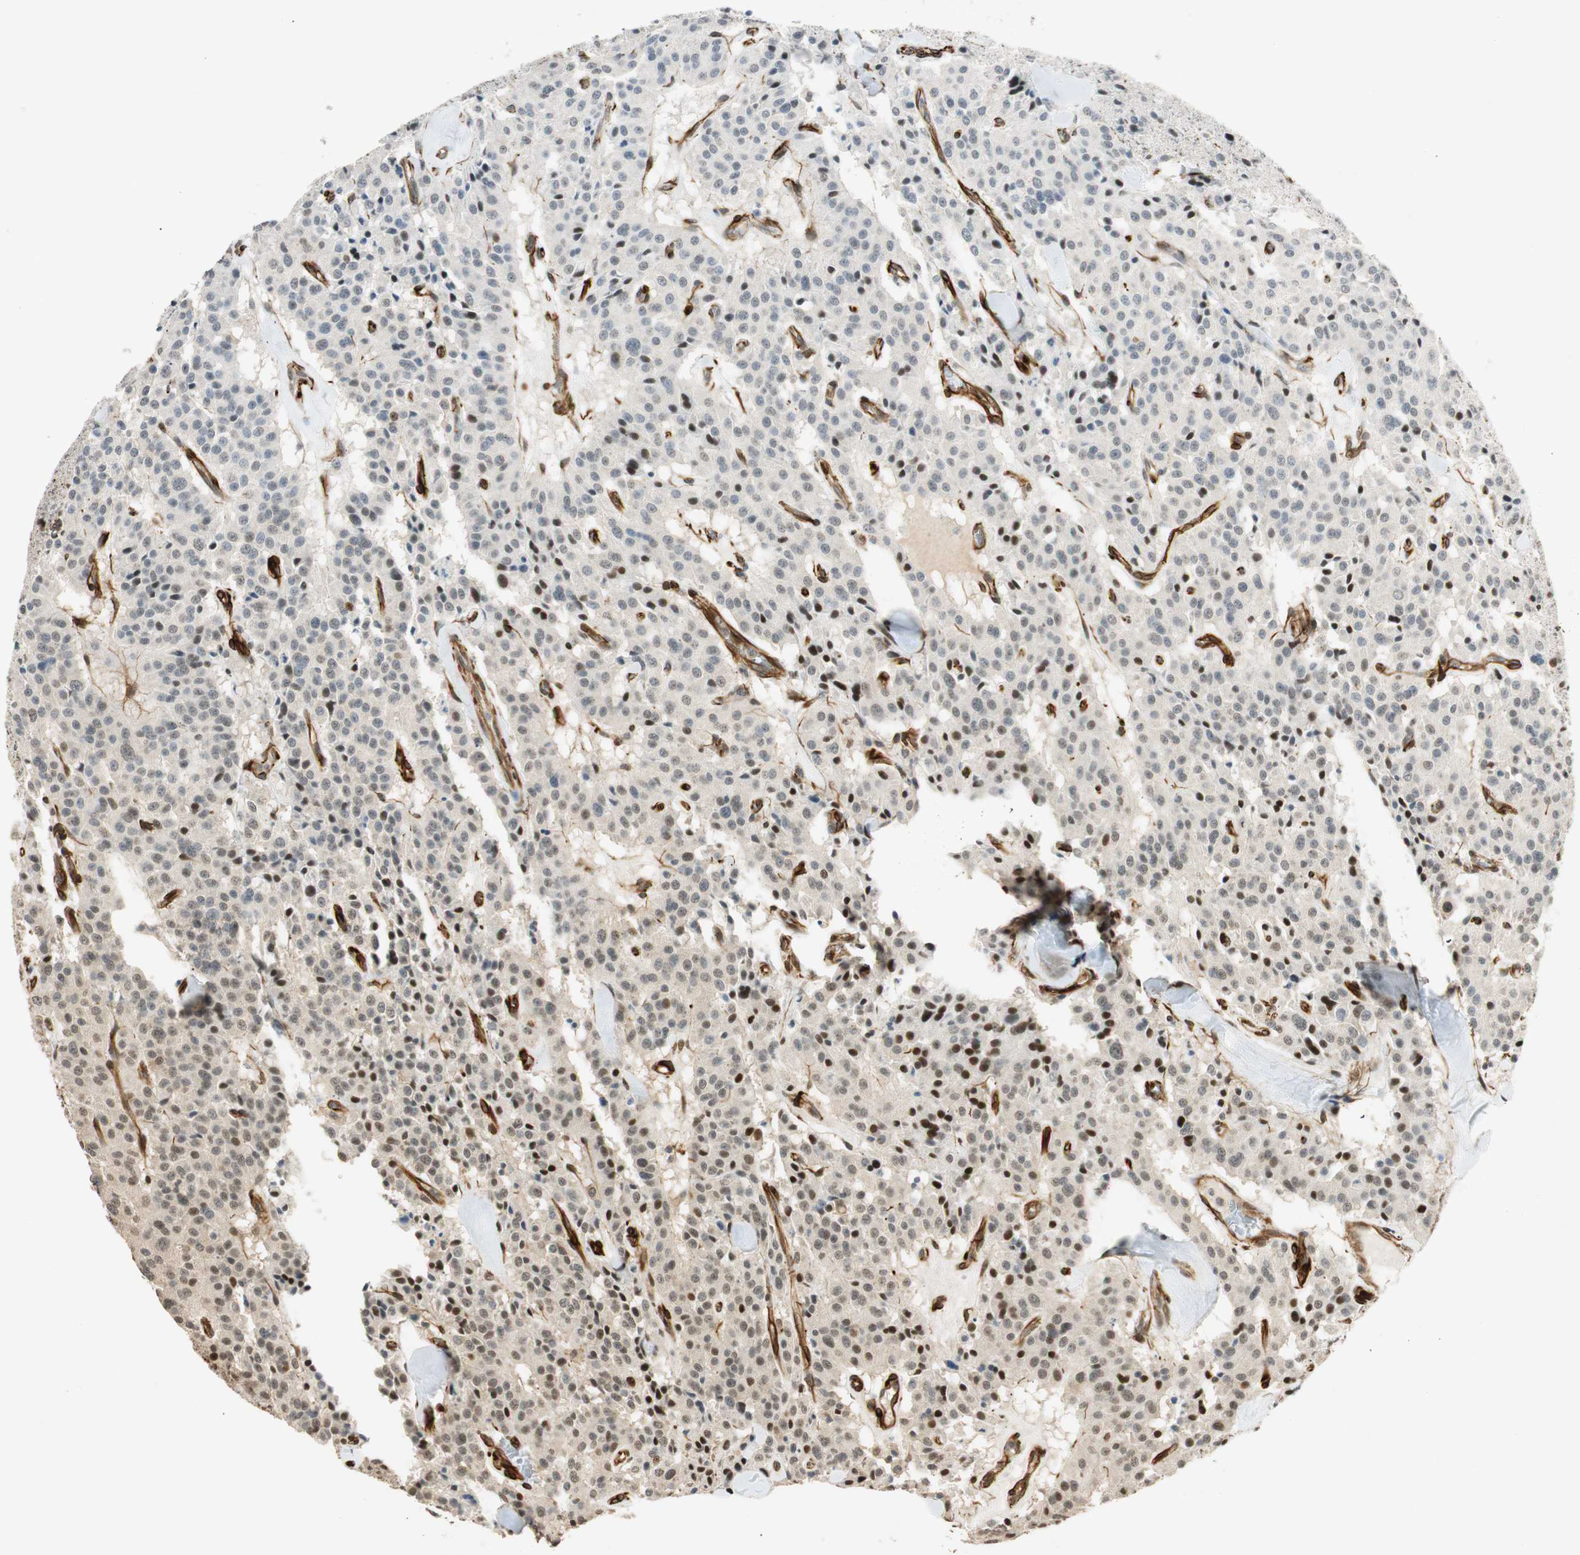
{"staining": {"intensity": "weak", "quantity": "<25%", "location": "nuclear"}, "tissue": "carcinoid", "cell_type": "Tumor cells", "image_type": "cancer", "snomed": [{"axis": "morphology", "description": "Carcinoid, malignant, NOS"}, {"axis": "topography", "description": "Lung"}], "caption": "Carcinoid was stained to show a protein in brown. There is no significant staining in tumor cells.", "gene": "NES", "patient": {"sex": "male", "age": 30}}